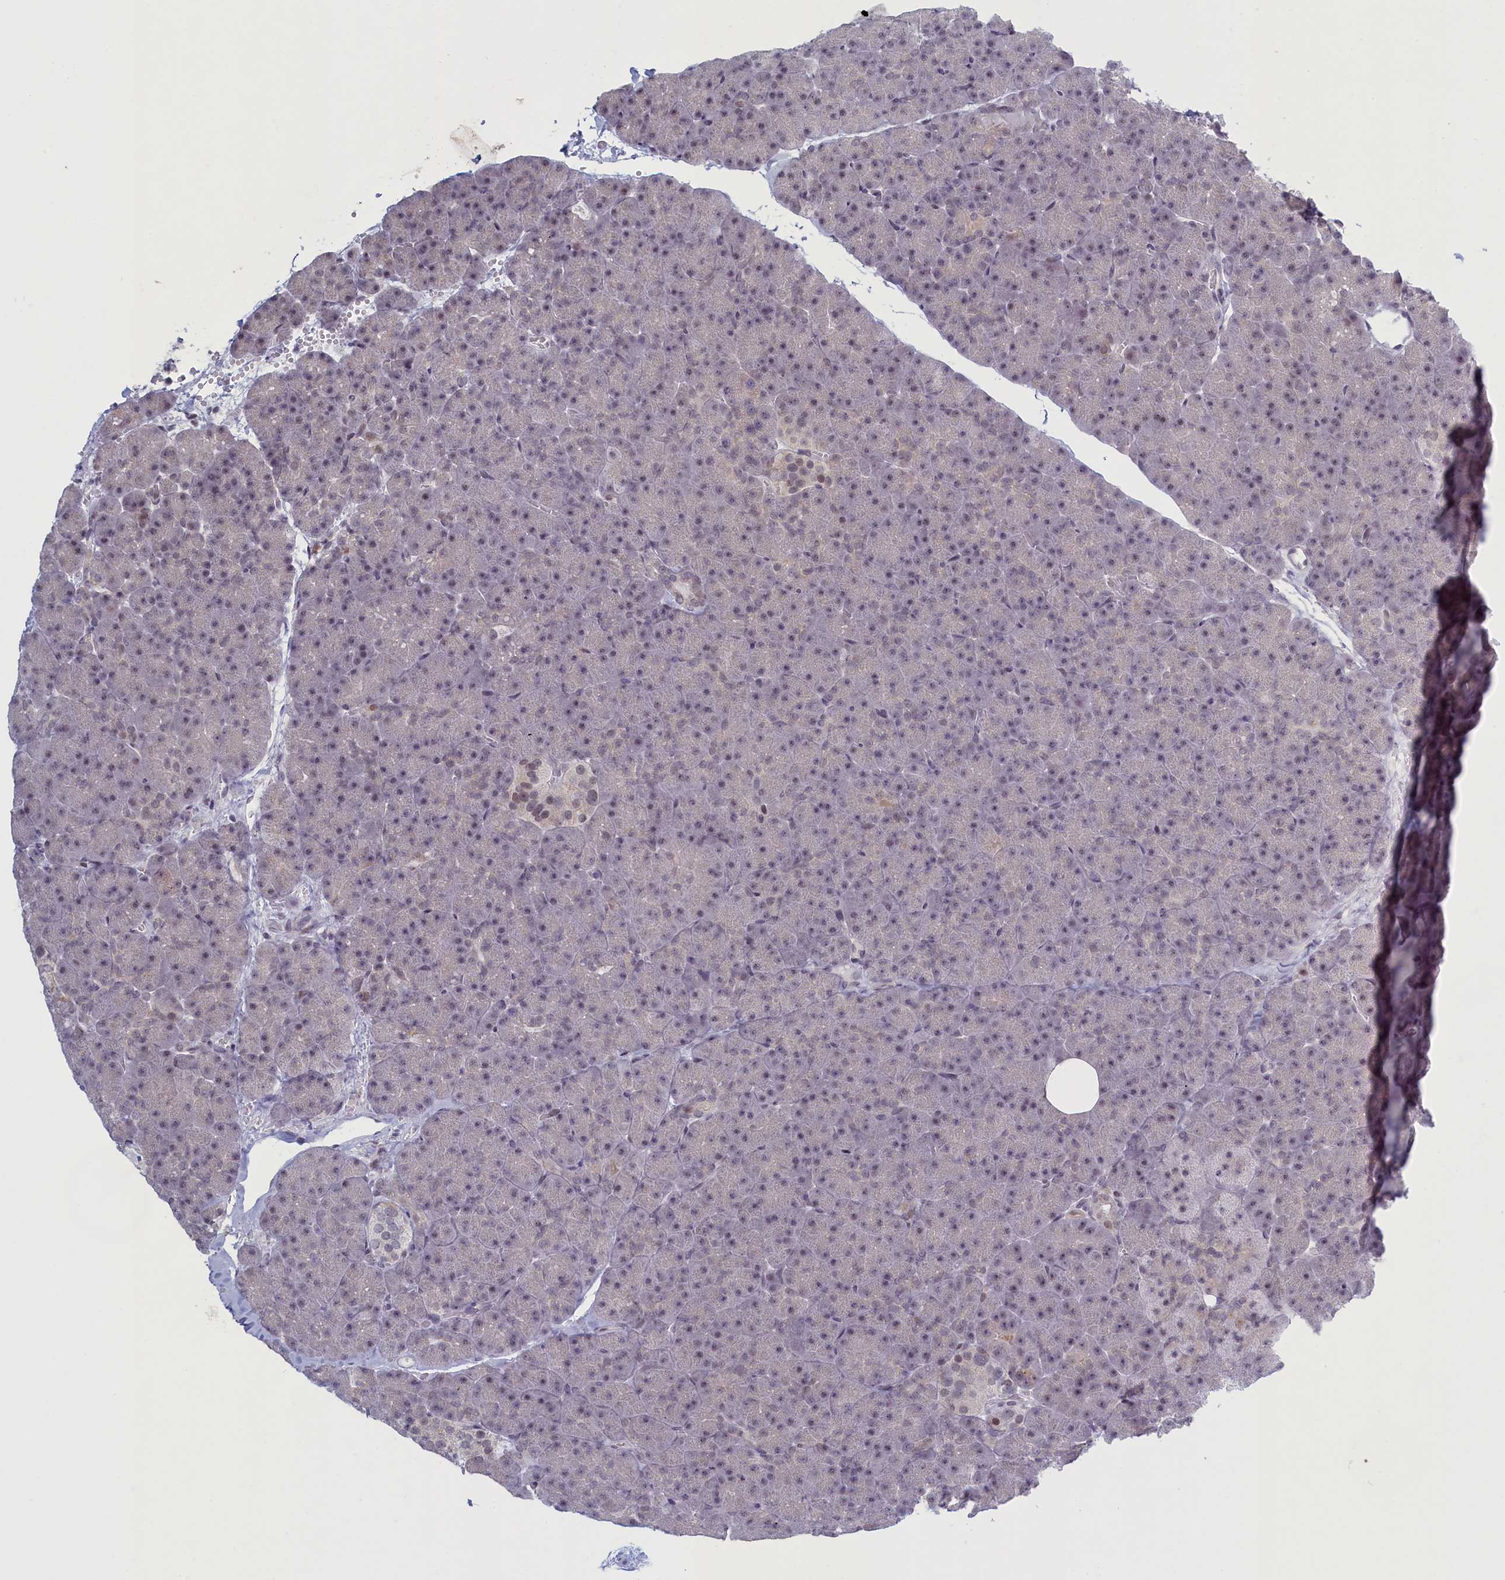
{"staining": {"intensity": "negative", "quantity": "none", "location": "none"}, "tissue": "pancreas", "cell_type": "Exocrine glandular cells", "image_type": "normal", "snomed": [{"axis": "morphology", "description": "Normal tissue, NOS"}, {"axis": "topography", "description": "Pancreas"}], "caption": "Immunohistochemical staining of unremarkable pancreas displays no significant expression in exocrine glandular cells. Nuclei are stained in blue.", "gene": "ATF7IP2", "patient": {"sex": "male", "age": 36}}